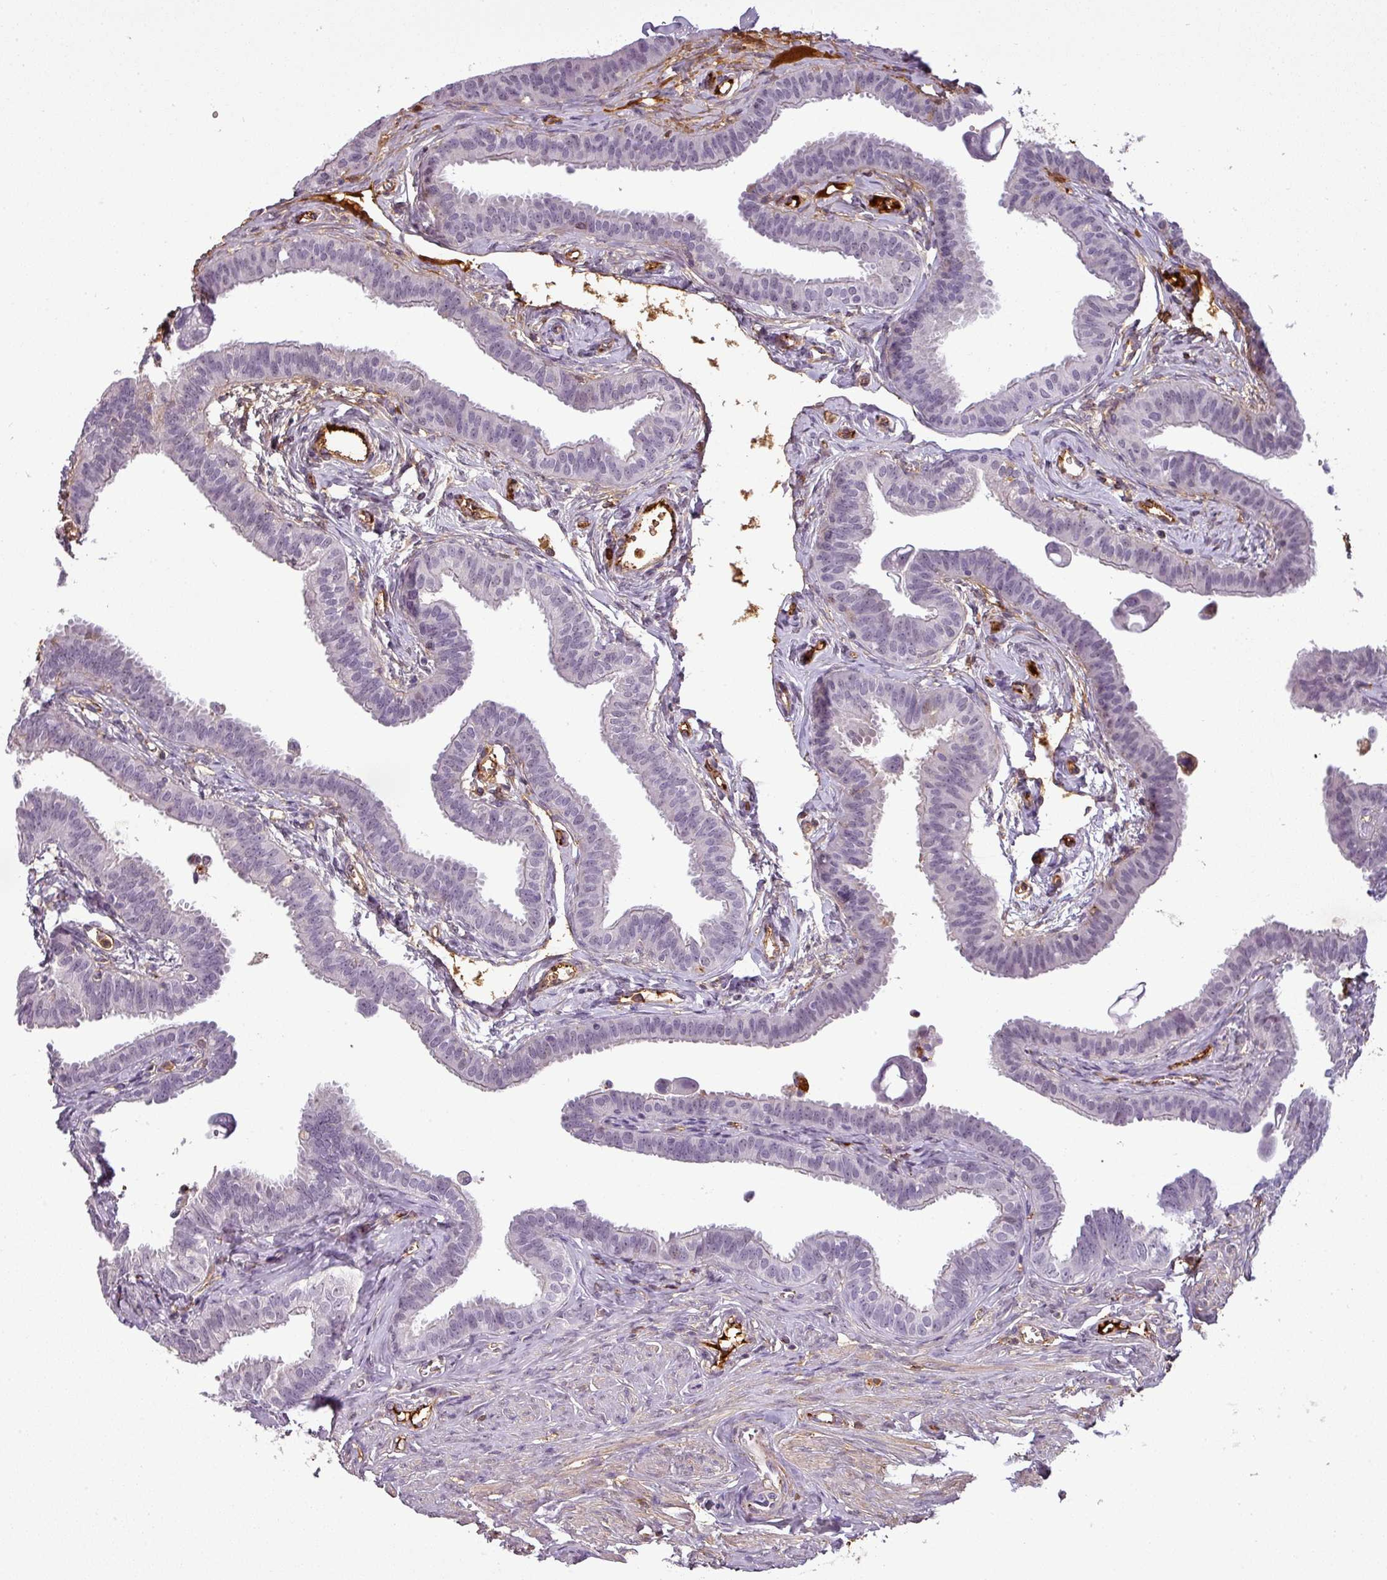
{"staining": {"intensity": "negative", "quantity": "none", "location": "none"}, "tissue": "fallopian tube", "cell_type": "Glandular cells", "image_type": "normal", "snomed": [{"axis": "morphology", "description": "Normal tissue, NOS"}, {"axis": "morphology", "description": "Carcinoma, NOS"}, {"axis": "topography", "description": "Fallopian tube"}, {"axis": "topography", "description": "Ovary"}], "caption": "IHC of benign fallopian tube reveals no staining in glandular cells.", "gene": "APOC1", "patient": {"sex": "female", "age": 59}}